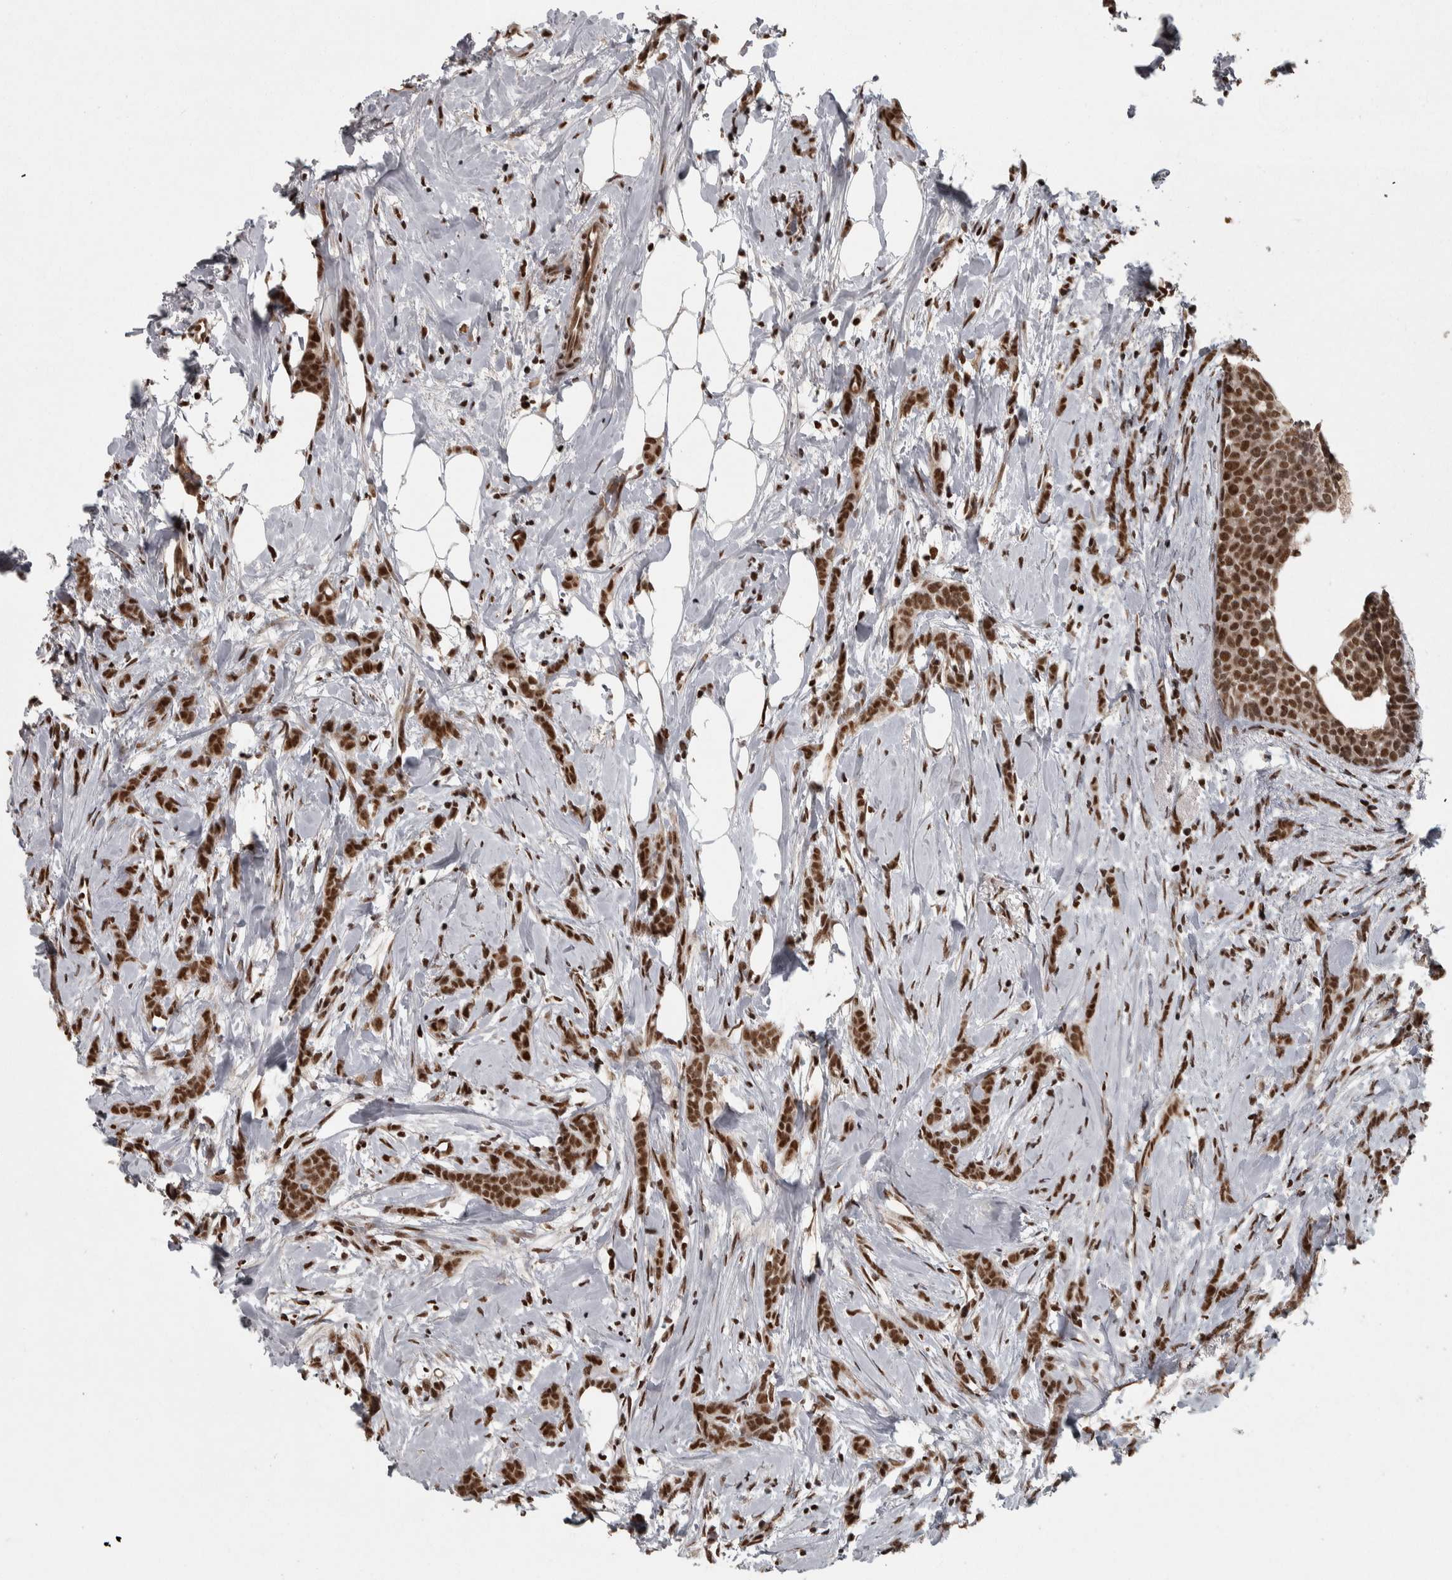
{"staining": {"intensity": "strong", "quantity": ">75%", "location": "nuclear"}, "tissue": "breast cancer", "cell_type": "Tumor cells", "image_type": "cancer", "snomed": [{"axis": "morphology", "description": "Lobular carcinoma, in situ"}, {"axis": "morphology", "description": "Lobular carcinoma"}, {"axis": "topography", "description": "Breast"}], "caption": "Tumor cells reveal high levels of strong nuclear positivity in approximately >75% of cells in human breast lobular carcinoma in situ.", "gene": "ZFHX4", "patient": {"sex": "female", "age": 41}}